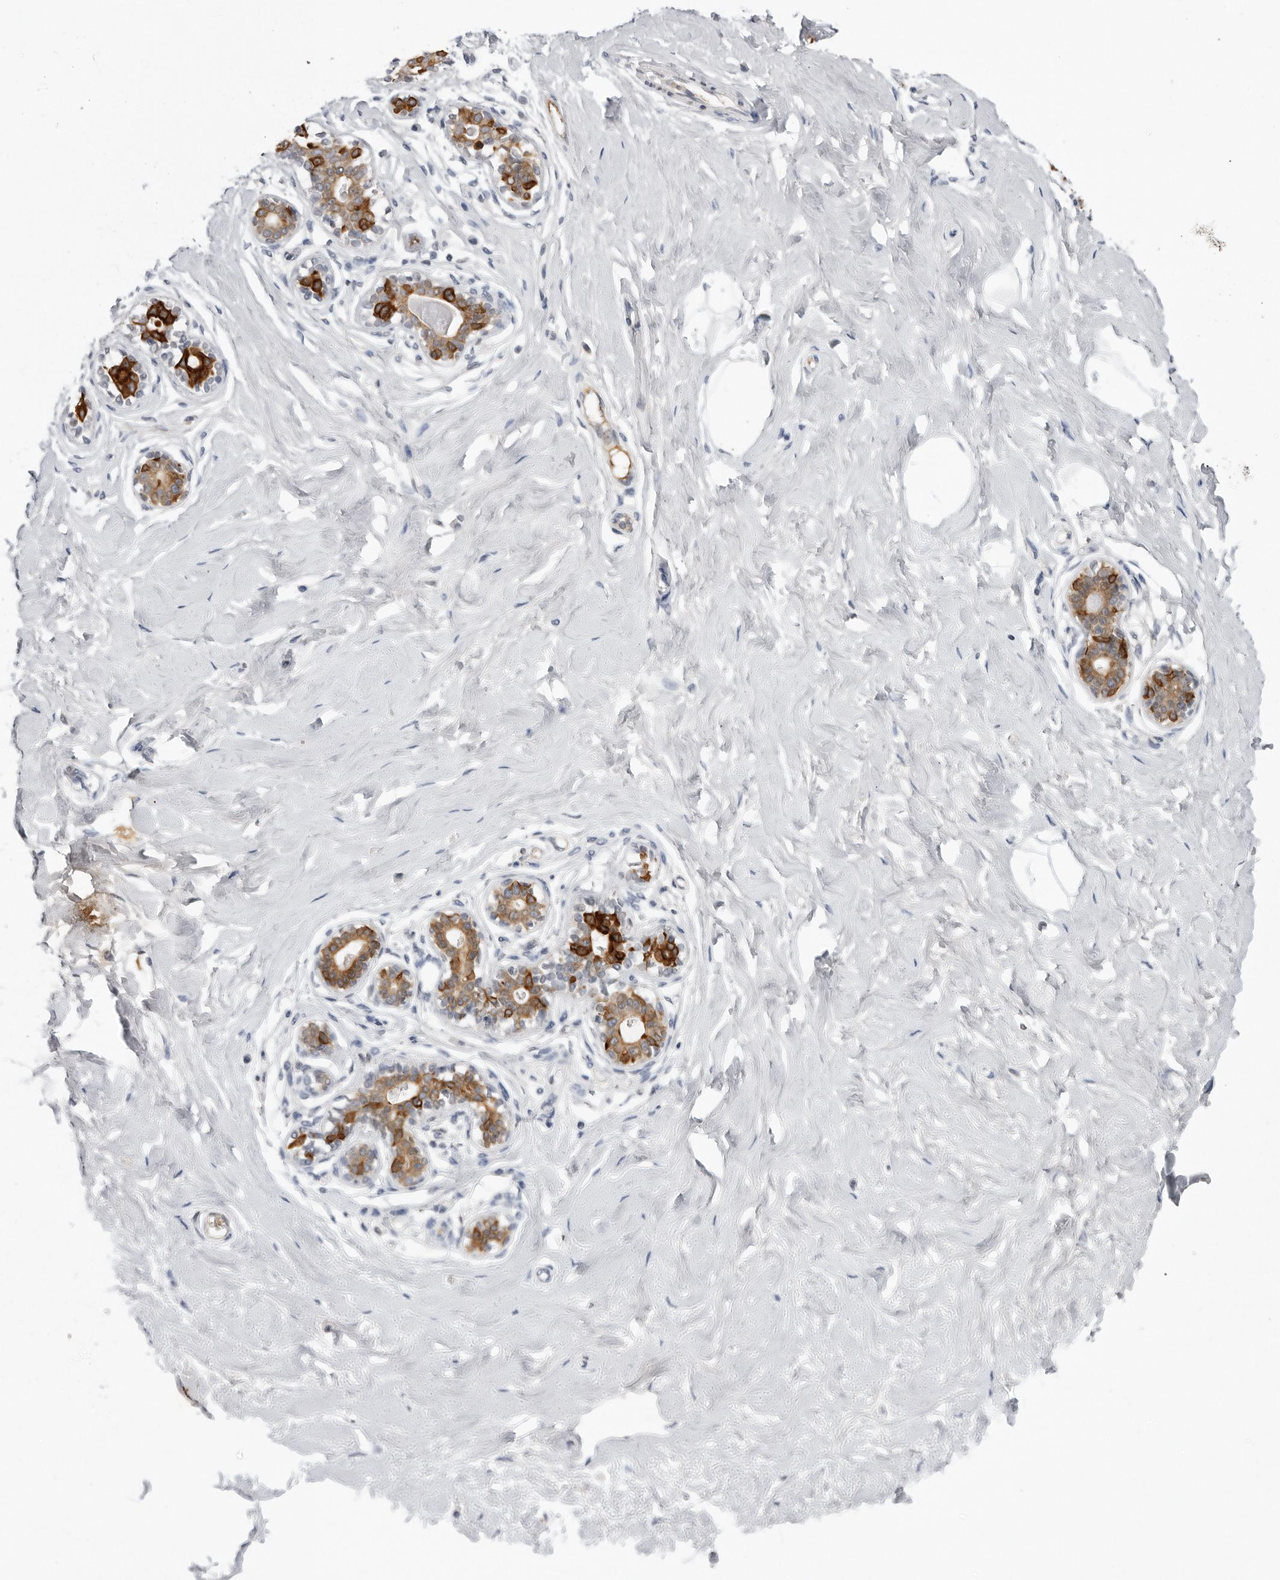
{"staining": {"intensity": "negative", "quantity": "none", "location": "none"}, "tissue": "breast", "cell_type": "Adipocytes", "image_type": "normal", "snomed": [{"axis": "morphology", "description": "Normal tissue, NOS"}, {"axis": "morphology", "description": "Adenoma, NOS"}, {"axis": "topography", "description": "Breast"}], "caption": "This is a micrograph of IHC staining of benign breast, which shows no positivity in adipocytes. Brightfield microscopy of immunohistochemistry stained with DAB (brown) and hematoxylin (blue), captured at high magnification.", "gene": "SERPINF2", "patient": {"sex": "female", "age": 23}}